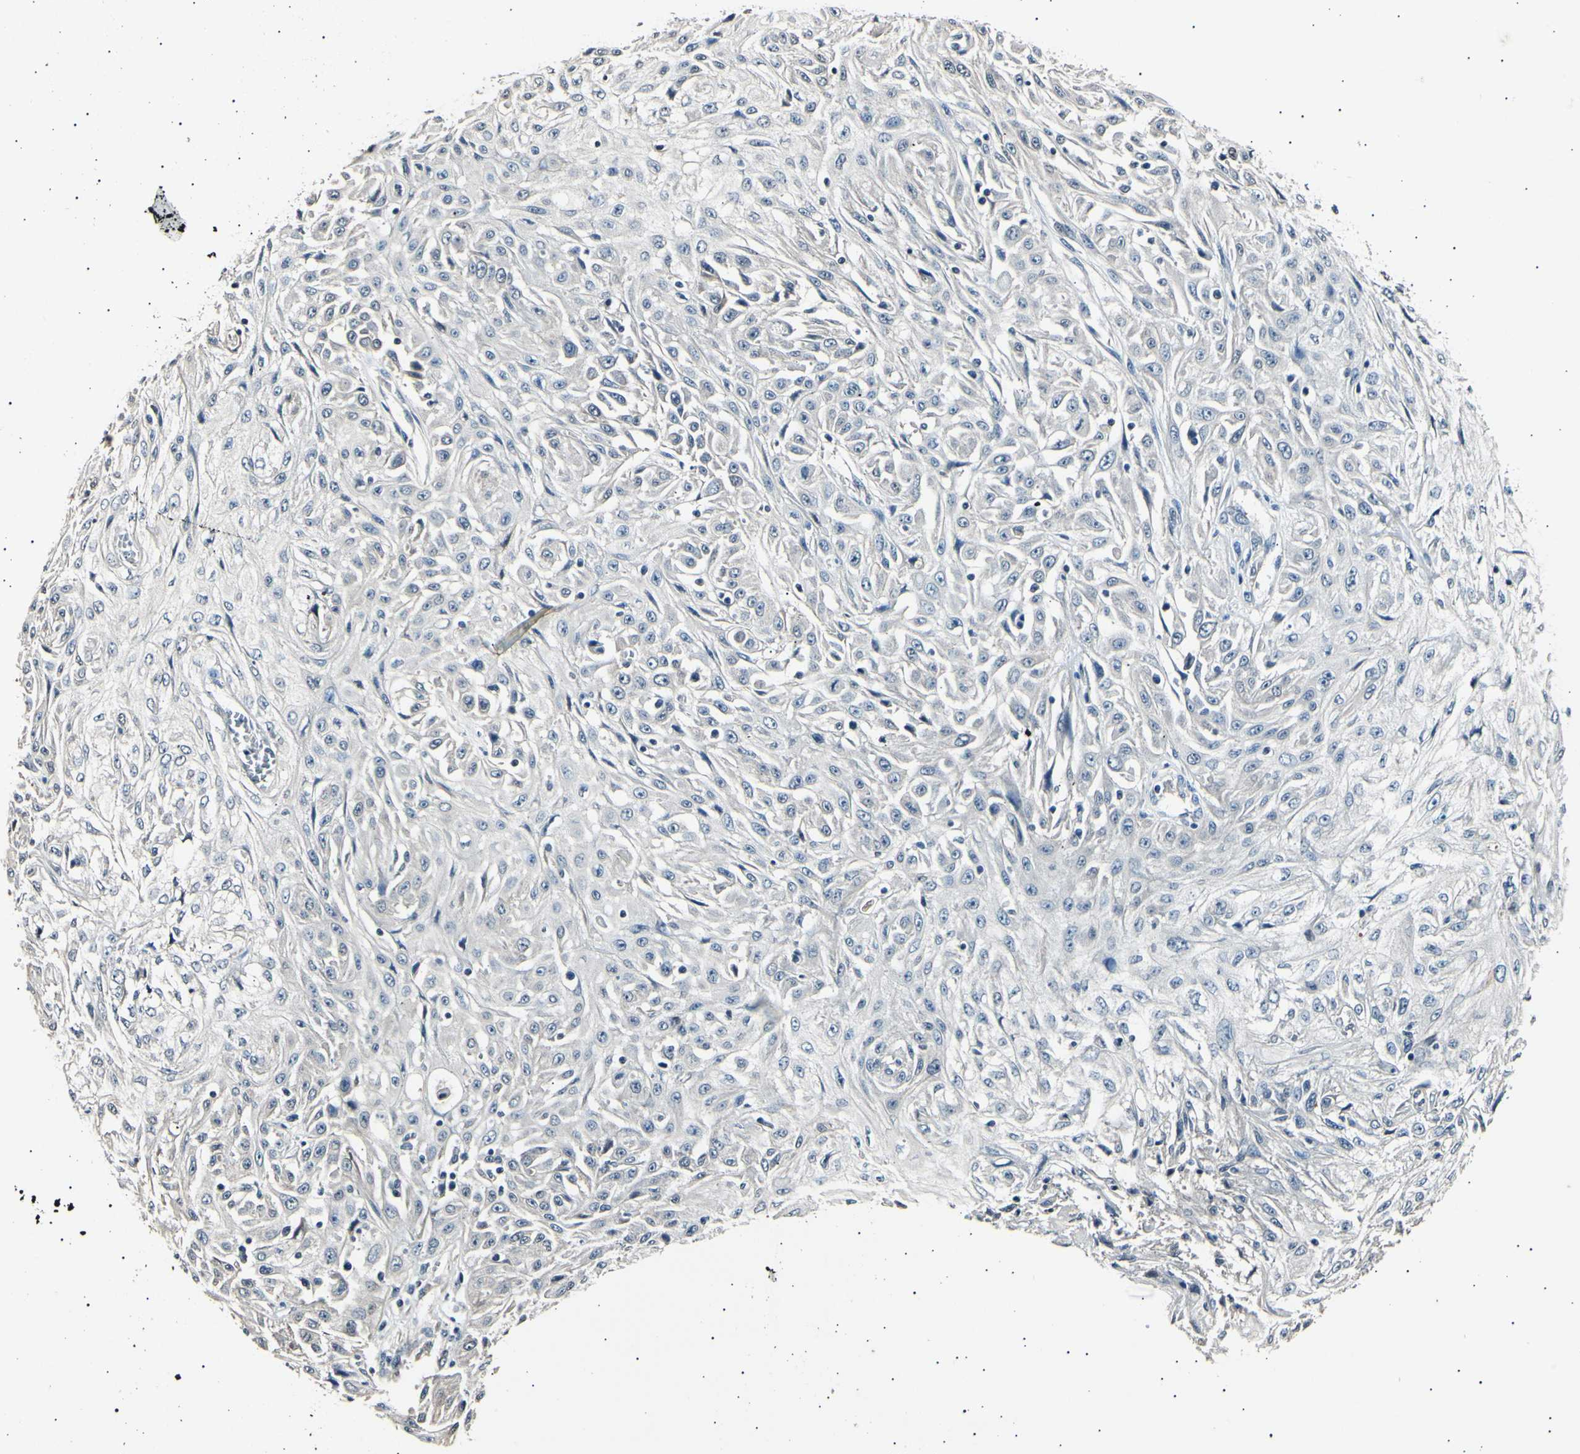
{"staining": {"intensity": "negative", "quantity": "none", "location": "none"}, "tissue": "skin cancer", "cell_type": "Tumor cells", "image_type": "cancer", "snomed": [{"axis": "morphology", "description": "Squamous cell carcinoma, NOS"}, {"axis": "morphology", "description": "Squamous cell carcinoma, metastatic, NOS"}, {"axis": "topography", "description": "Skin"}, {"axis": "topography", "description": "Lymph node"}], "caption": "DAB (3,3'-diaminobenzidine) immunohistochemical staining of skin cancer reveals no significant positivity in tumor cells.", "gene": "AK1", "patient": {"sex": "male", "age": 75}}